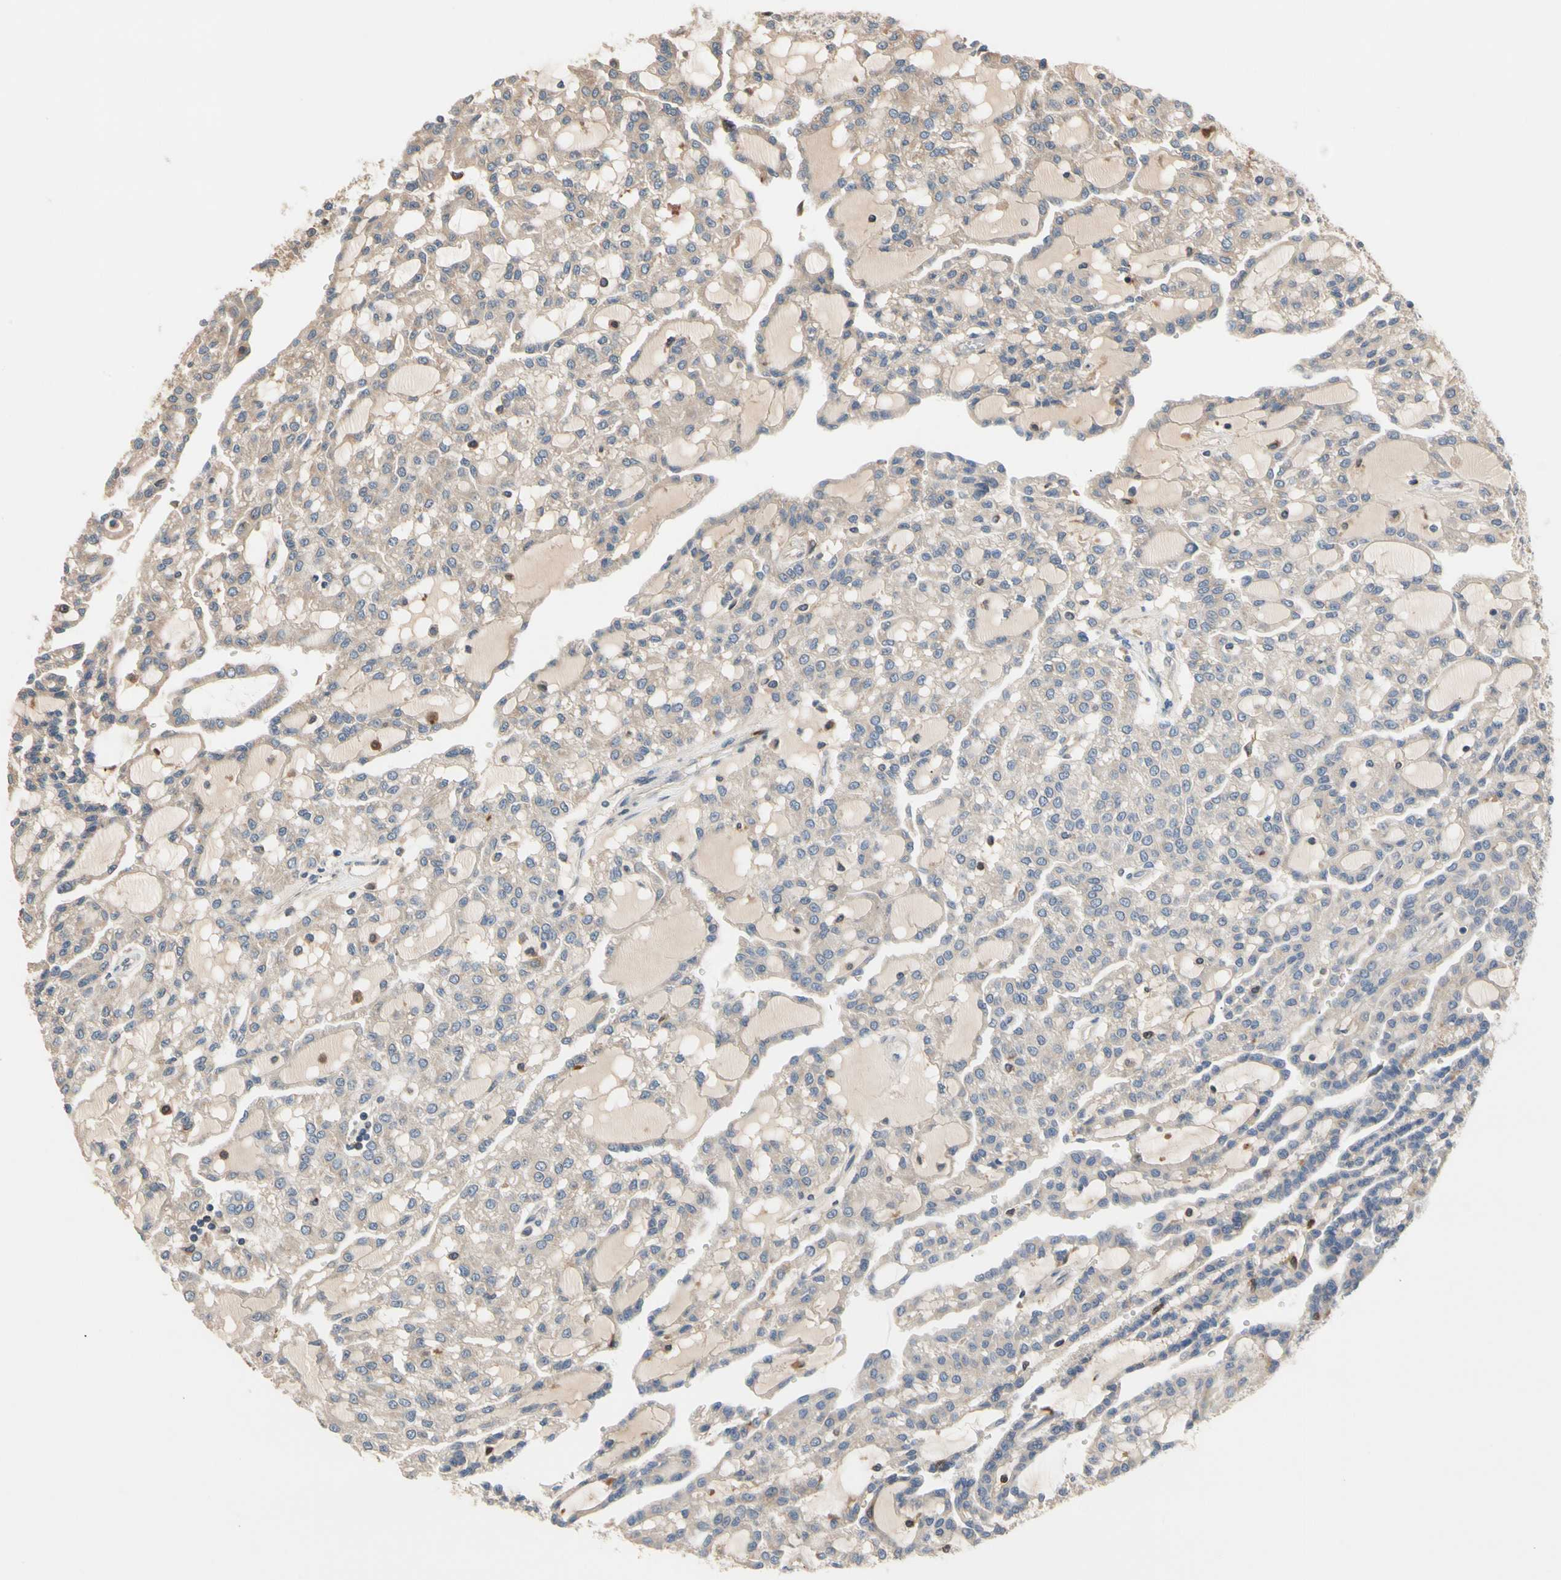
{"staining": {"intensity": "weak", "quantity": "25%-75%", "location": "cytoplasmic/membranous"}, "tissue": "renal cancer", "cell_type": "Tumor cells", "image_type": "cancer", "snomed": [{"axis": "morphology", "description": "Adenocarcinoma, NOS"}, {"axis": "topography", "description": "Kidney"}], "caption": "Protein positivity by IHC shows weak cytoplasmic/membranous staining in approximately 25%-75% of tumor cells in renal cancer.", "gene": "FGD6", "patient": {"sex": "male", "age": 63}}